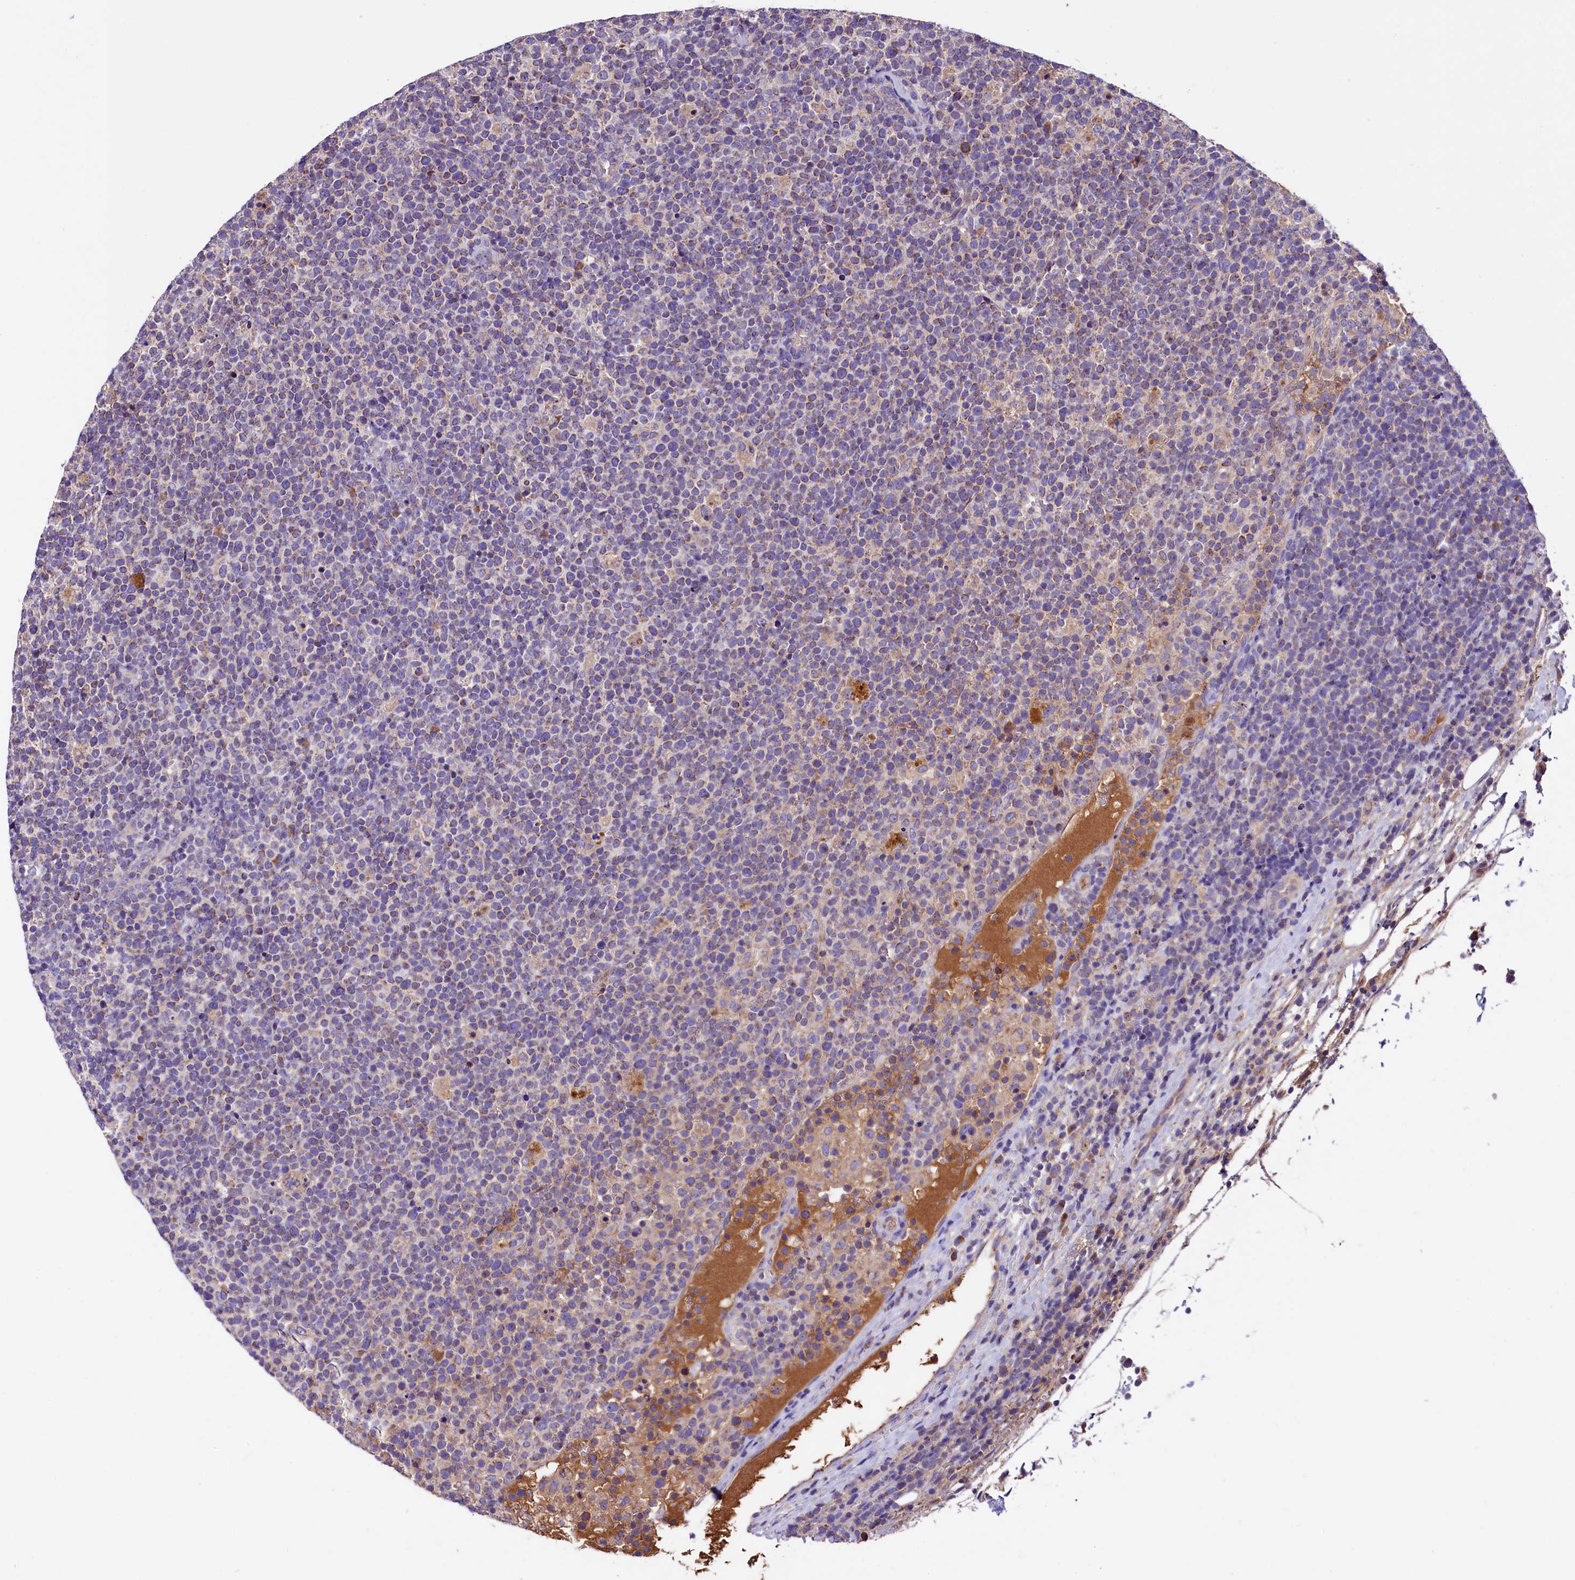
{"staining": {"intensity": "weak", "quantity": "<25%", "location": "cytoplasmic/membranous"}, "tissue": "lymphoma", "cell_type": "Tumor cells", "image_type": "cancer", "snomed": [{"axis": "morphology", "description": "Malignant lymphoma, non-Hodgkin's type, High grade"}, {"axis": "topography", "description": "Lymph node"}], "caption": "DAB (3,3'-diaminobenzidine) immunohistochemical staining of high-grade malignant lymphoma, non-Hodgkin's type reveals no significant expression in tumor cells.", "gene": "SIX5", "patient": {"sex": "male", "age": 61}}